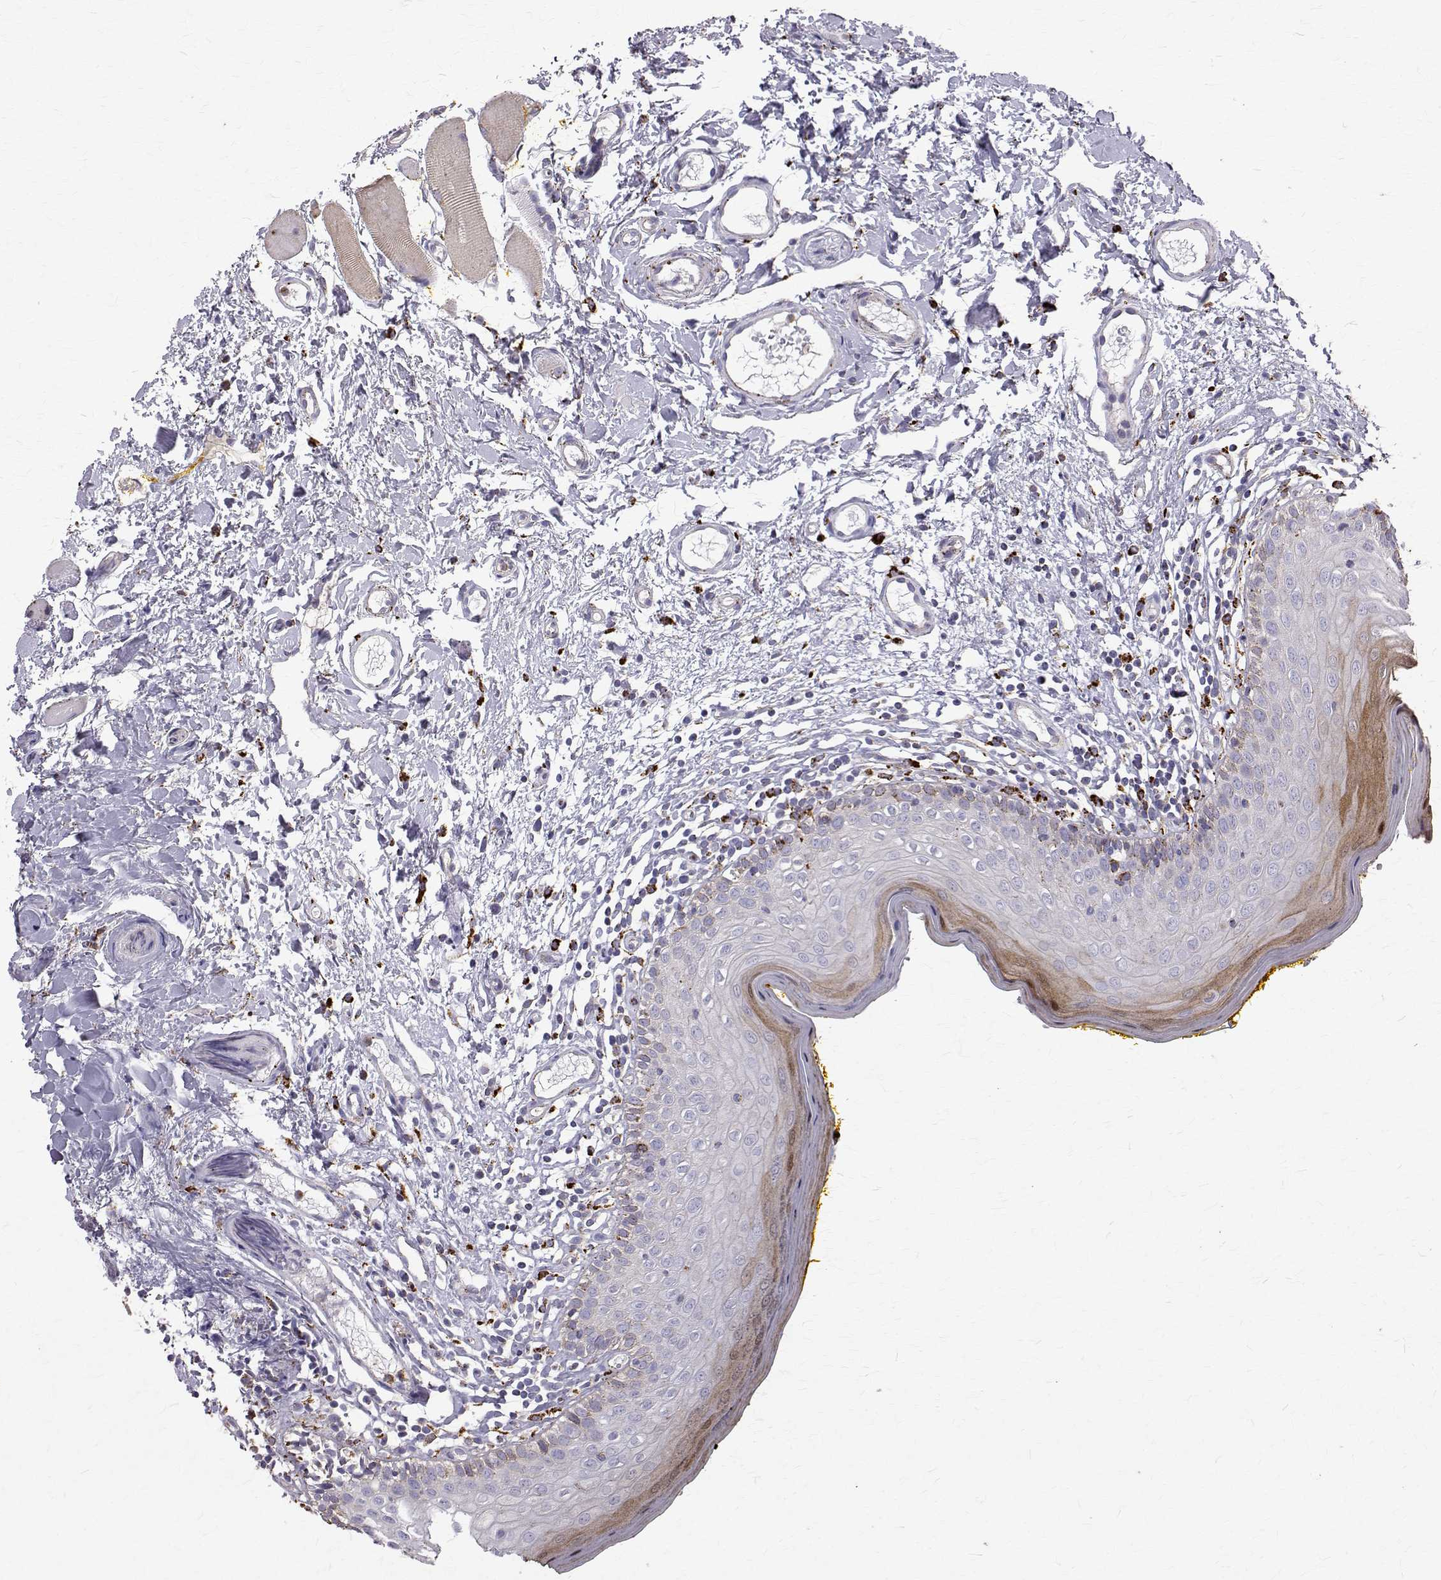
{"staining": {"intensity": "moderate", "quantity": "<25%", "location": "cytoplasmic/membranous"}, "tissue": "oral mucosa", "cell_type": "Squamous epithelial cells", "image_type": "normal", "snomed": [{"axis": "morphology", "description": "Normal tissue, NOS"}, {"axis": "topography", "description": "Oral tissue"}, {"axis": "topography", "description": "Tounge, NOS"}], "caption": "Immunohistochemistry (IHC) of unremarkable human oral mucosa reveals low levels of moderate cytoplasmic/membranous positivity in approximately <25% of squamous epithelial cells.", "gene": "TPP1", "patient": {"sex": "female", "age": 58}}